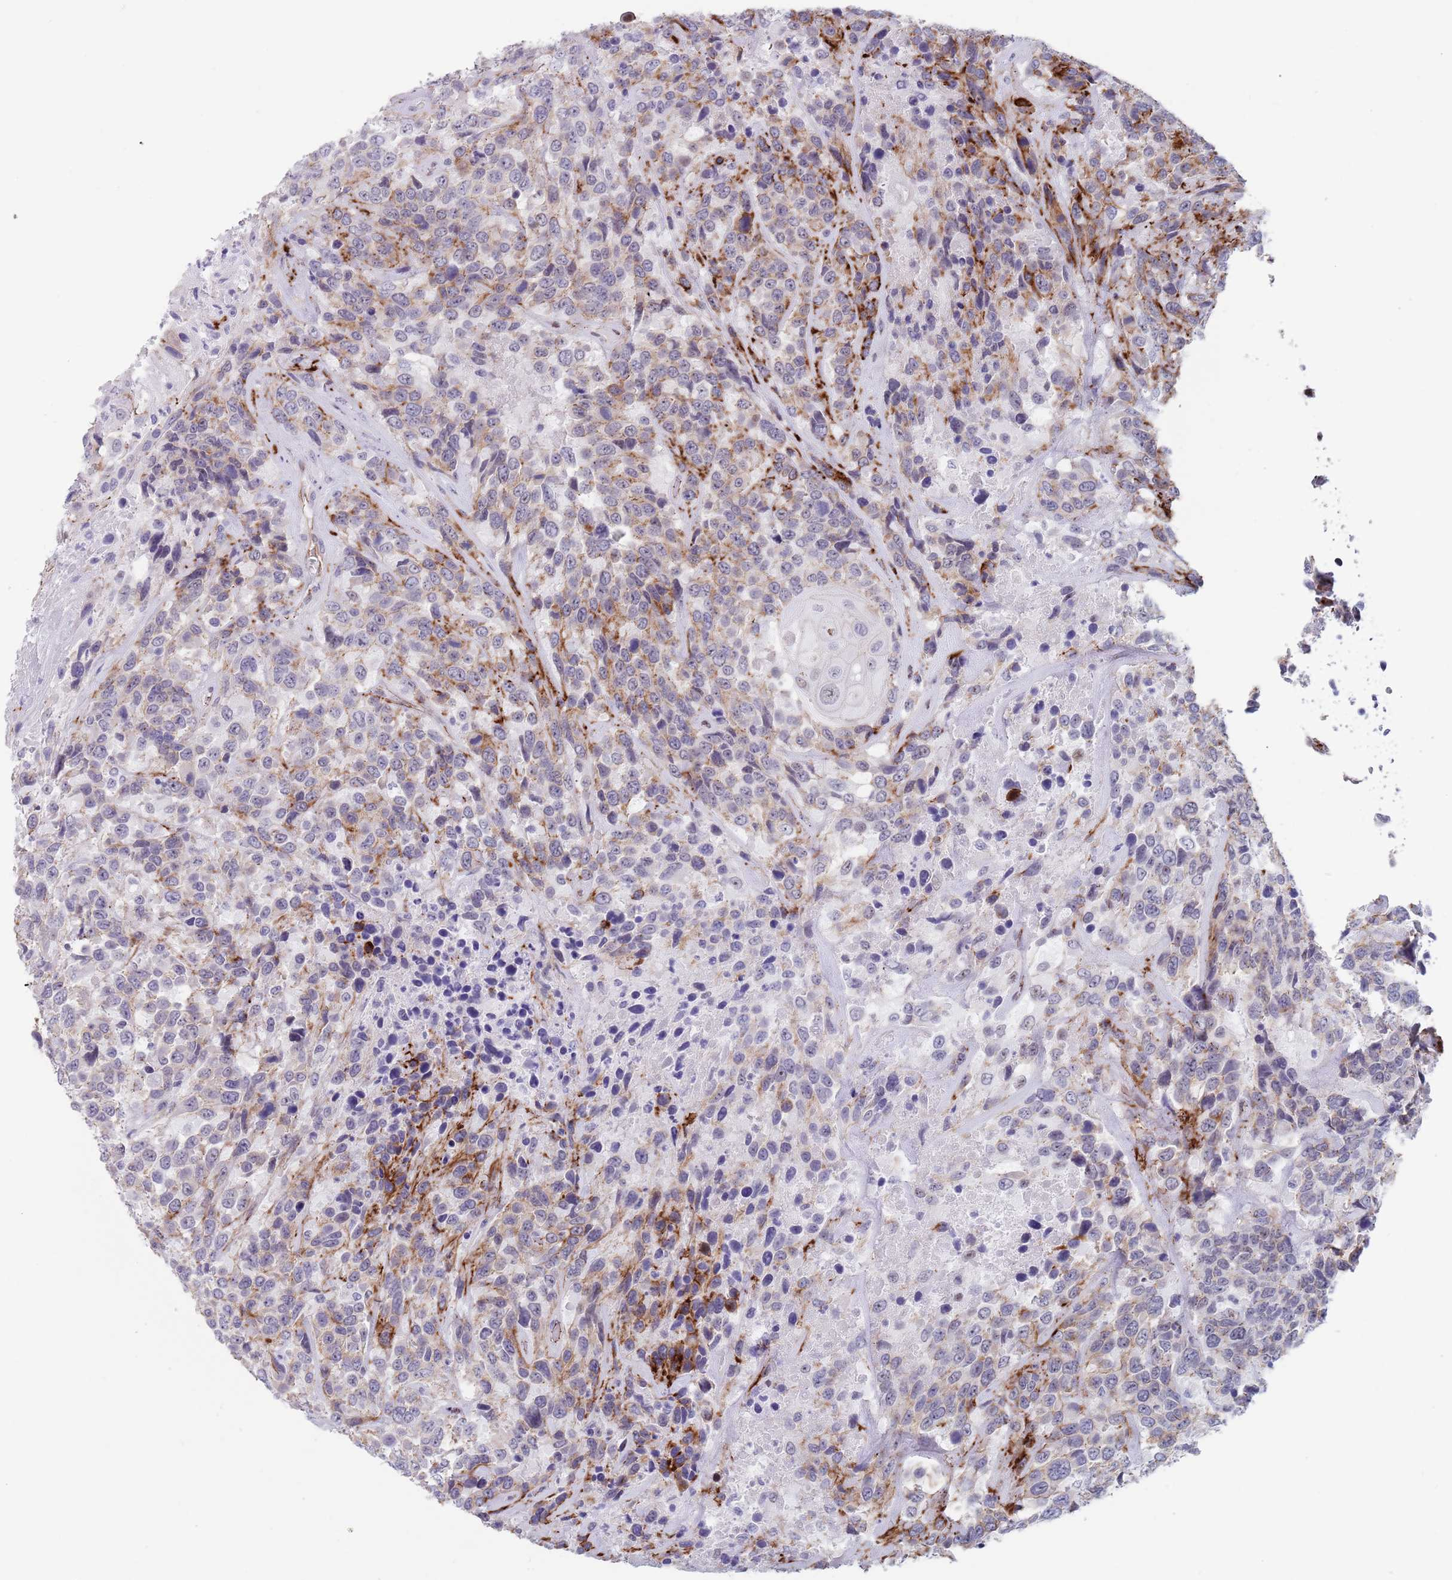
{"staining": {"intensity": "strong", "quantity": "<25%", "location": "cytoplasmic/membranous"}, "tissue": "urothelial cancer", "cell_type": "Tumor cells", "image_type": "cancer", "snomed": [{"axis": "morphology", "description": "Urothelial carcinoma, High grade"}, {"axis": "topography", "description": "Urinary bladder"}], "caption": "This is a micrograph of immunohistochemistry staining of high-grade urothelial carcinoma, which shows strong positivity in the cytoplasmic/membranous of tumor cells.", "gene": "OR5A2", "patient": {"sex": "female", "age": 70}}